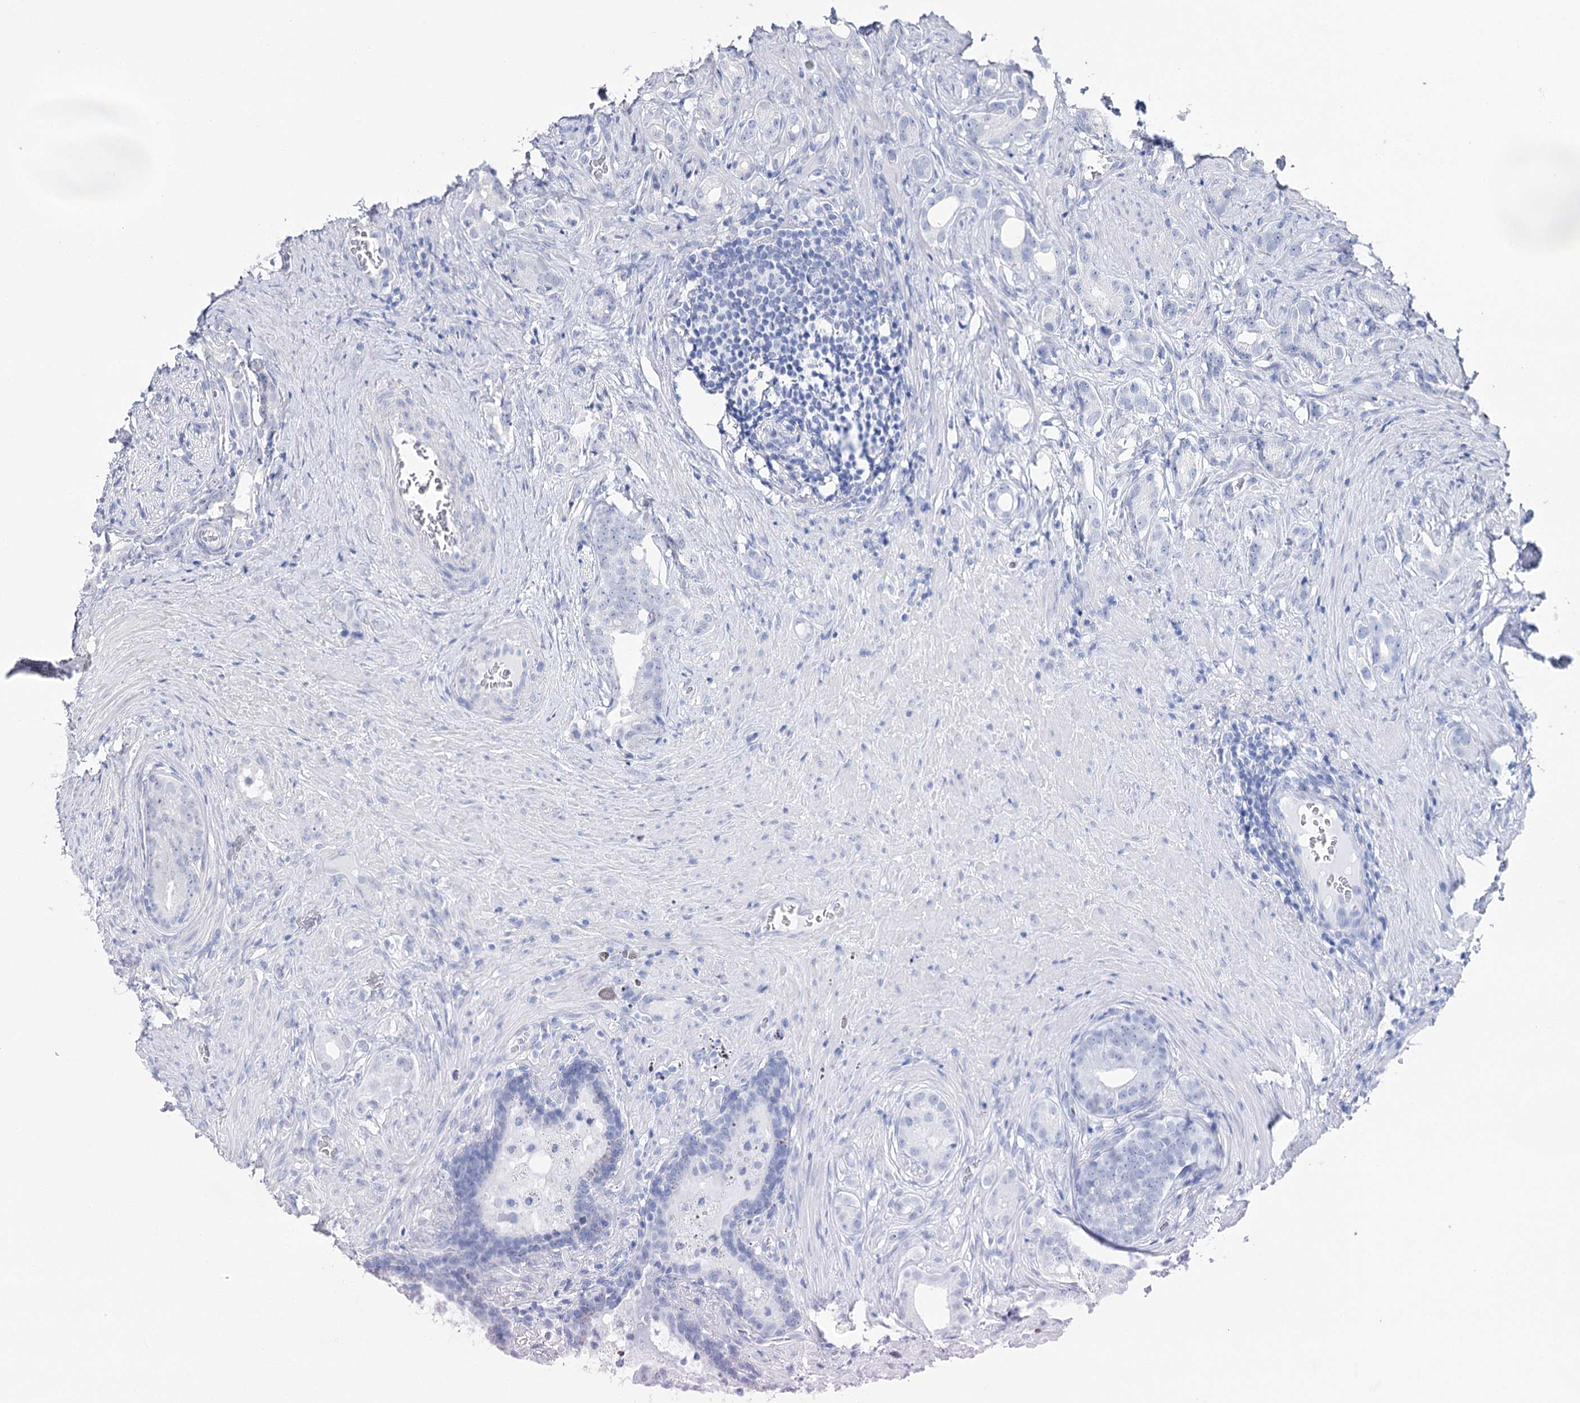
{"staining": {"intensity": "negative", "quantity": "none", "location": "none"}, "tissue": "prostate cancer", "cell_type": "Tumor cells", "image_type": "cancer", "snomed": [{"axis": "morphology", "description": "Adenocarcinoma, Low grade"}, {"axis": "topography", "description": "Prostate"}], "caption": "This is a histopathology image of immunohistochemistry staining of prostate cancer, which shows no staining in tumor cells.", "gene": "AGXT2", "patient": {"sex": "male", "age": 71}}